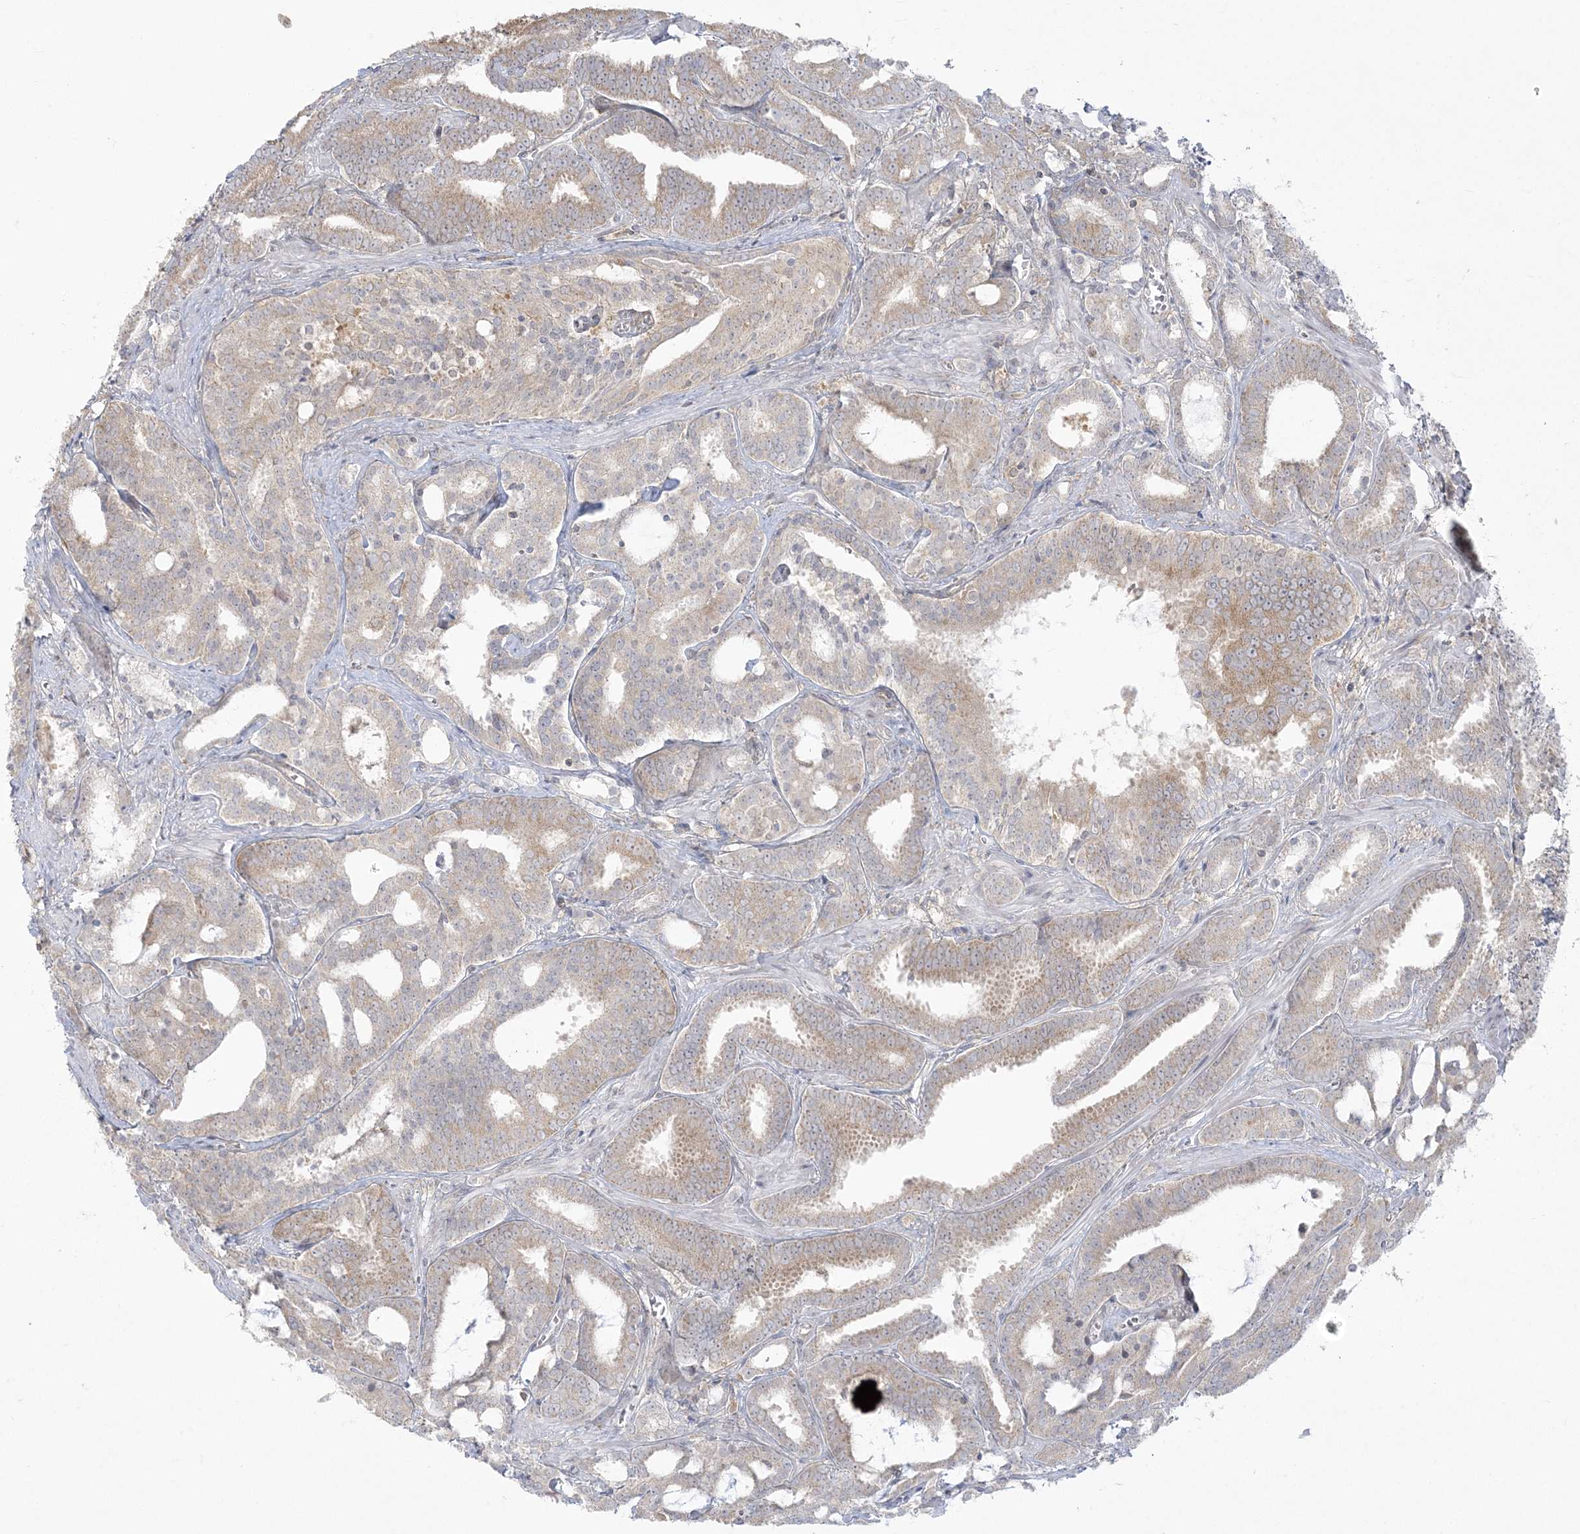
{"staining": {"intensity": "weak", "quantity": "25%-75%", "location": "cytoplasmic/membranous"}, "tissue": "prostate cancer", "cell_type": "Tumor cells", "image_type": "cancer", "snomed": [{"axis": "morphology", "description": "Adenocarcinoma, High grade"}, {"axis": "topography", "description": "Prostate and seminal vesicle, NOS"}], "caption": "DAB immunohistochemical staining of adenocarcinoma (high-grade) (prostate) demonstrates weak cytoplasmic/membranous protein positivity in approximately 25%-75% of tumor cells. Using DAB (3,3'-diaminobenzidine) (brown) and hematoxylin (blue) stains, captured at high magnification using brightfield microscopy.", "gene": "ZC3H6", "patient": {"sex": "male", "age": 67}}